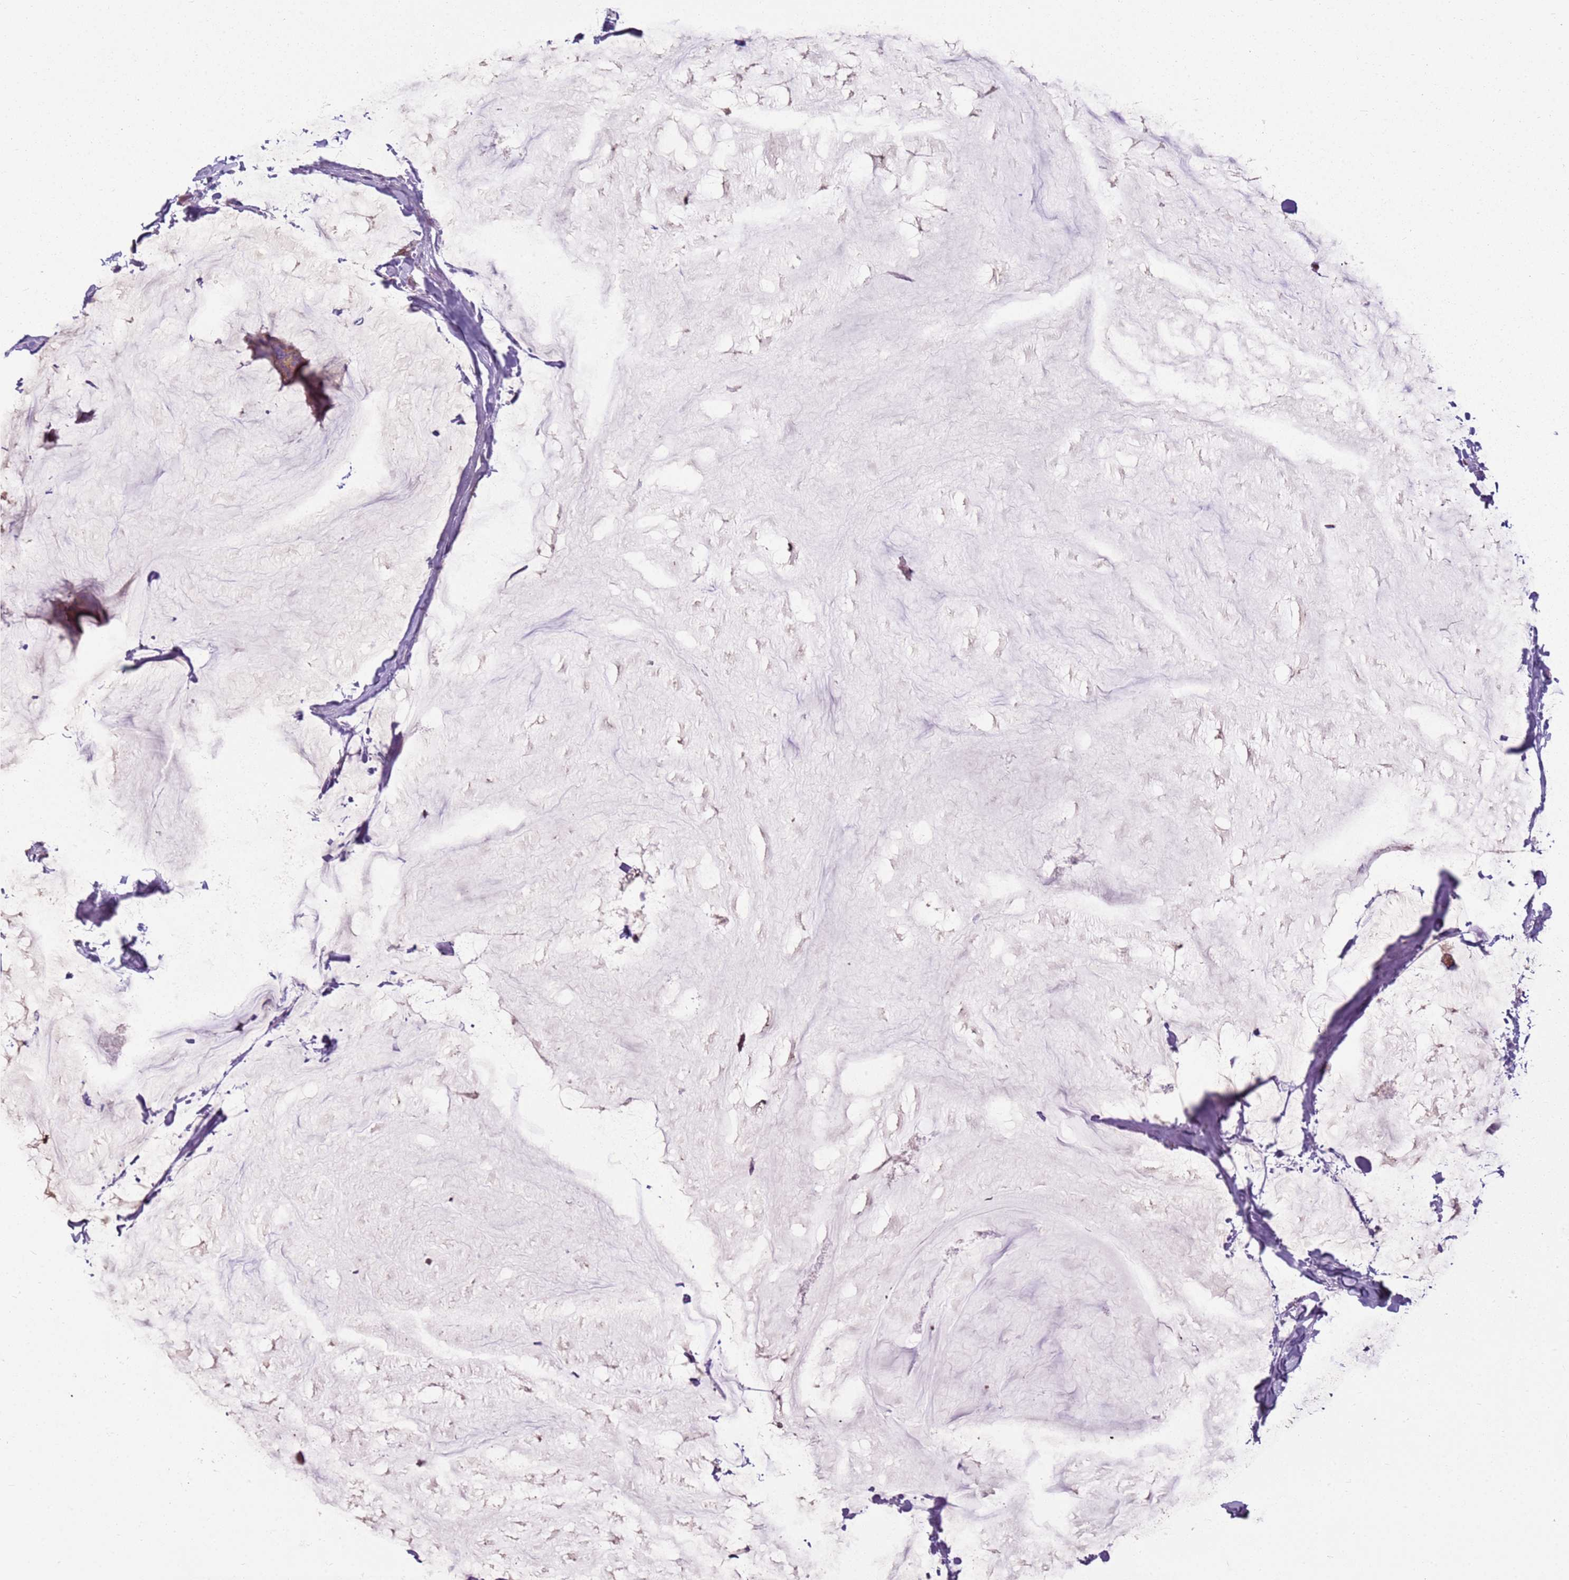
{"staining": {"intensity": "weak", "quantity": ">75%", "location": "cytoplasmic/membranous"}, "tissue": "breast cancer", "cell_type": "Tumor cells", "image_type": "cancer", "snomed": [{"axis": "morphology", "description": "Duct carcinoma"}, {"axis": "topography", "description": "Breast"}], "caption": "An immunohistochemistry (IHC) image of tumor tissue is shown. Protein staining in brown shows weak cytoplasmic/membranous positivity in breast intraductal carcinoma within tumor cells. (Stains: DAB in brown, nuclei in blue, Microscopy: brightfield microscopy at high magnification).", "gene": "TMEM200C", "patient": {"sex": "female", "age": 93}}